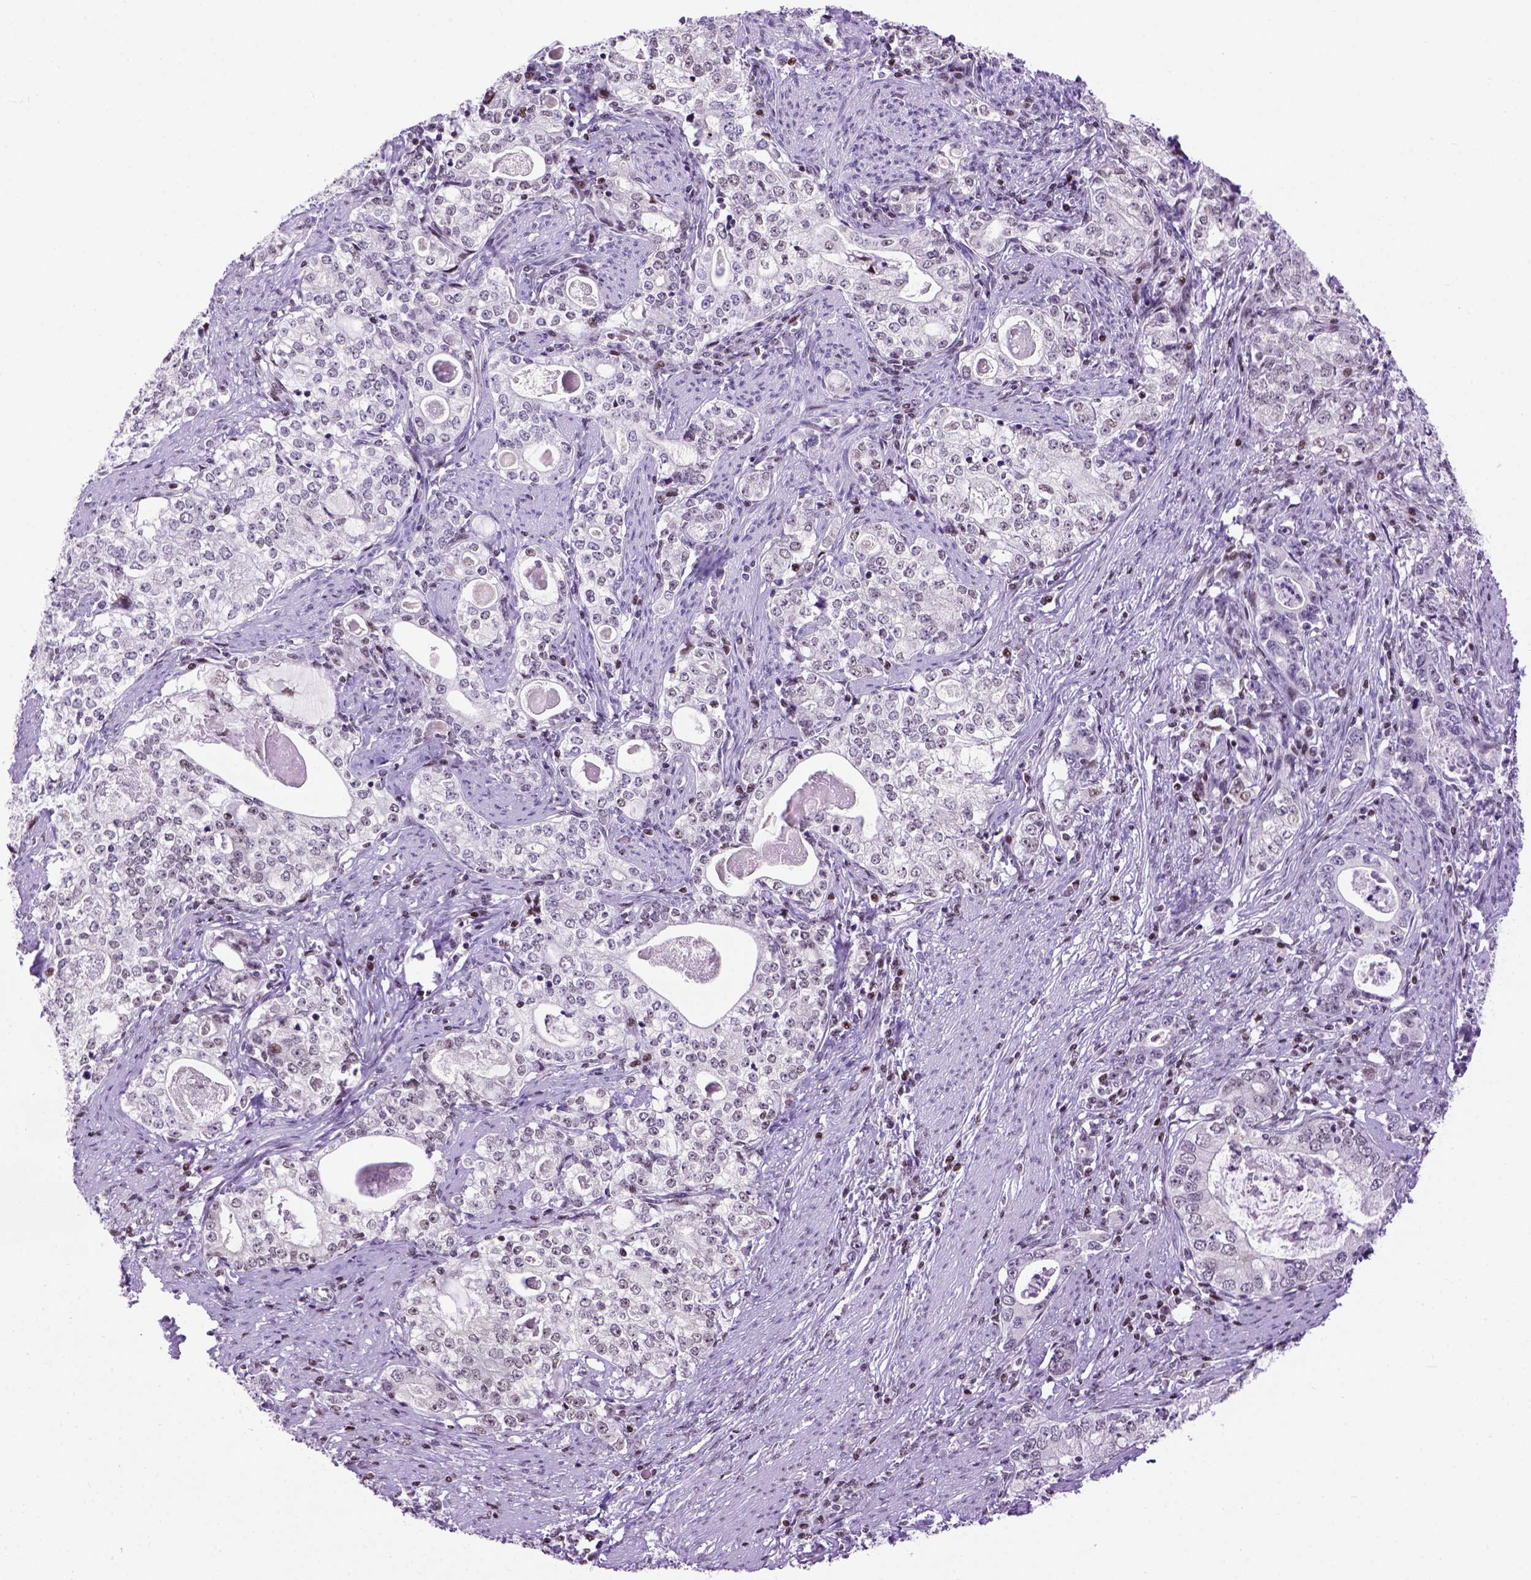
{"staining": {"intensity": "weak", "quantity": "<25%", "location": "nuclear"}, "tissue": "stomach cancer", "cell_type": "Tumor cells", "image_type": "cancer", "snomed": [{"axis": "morphology", "description": "Adenocarcinoma, NOS"}, {"axis": "topography", "description": "Stomach, lower"}], "caption": "A high-resolution histopathology image shows immunohistochemistry staining of stomach adenocarcinoma, which displays no significant staining in tumor cells.", "gene": "TBPL1", "patient": {"sex": "female", "age": 72}}